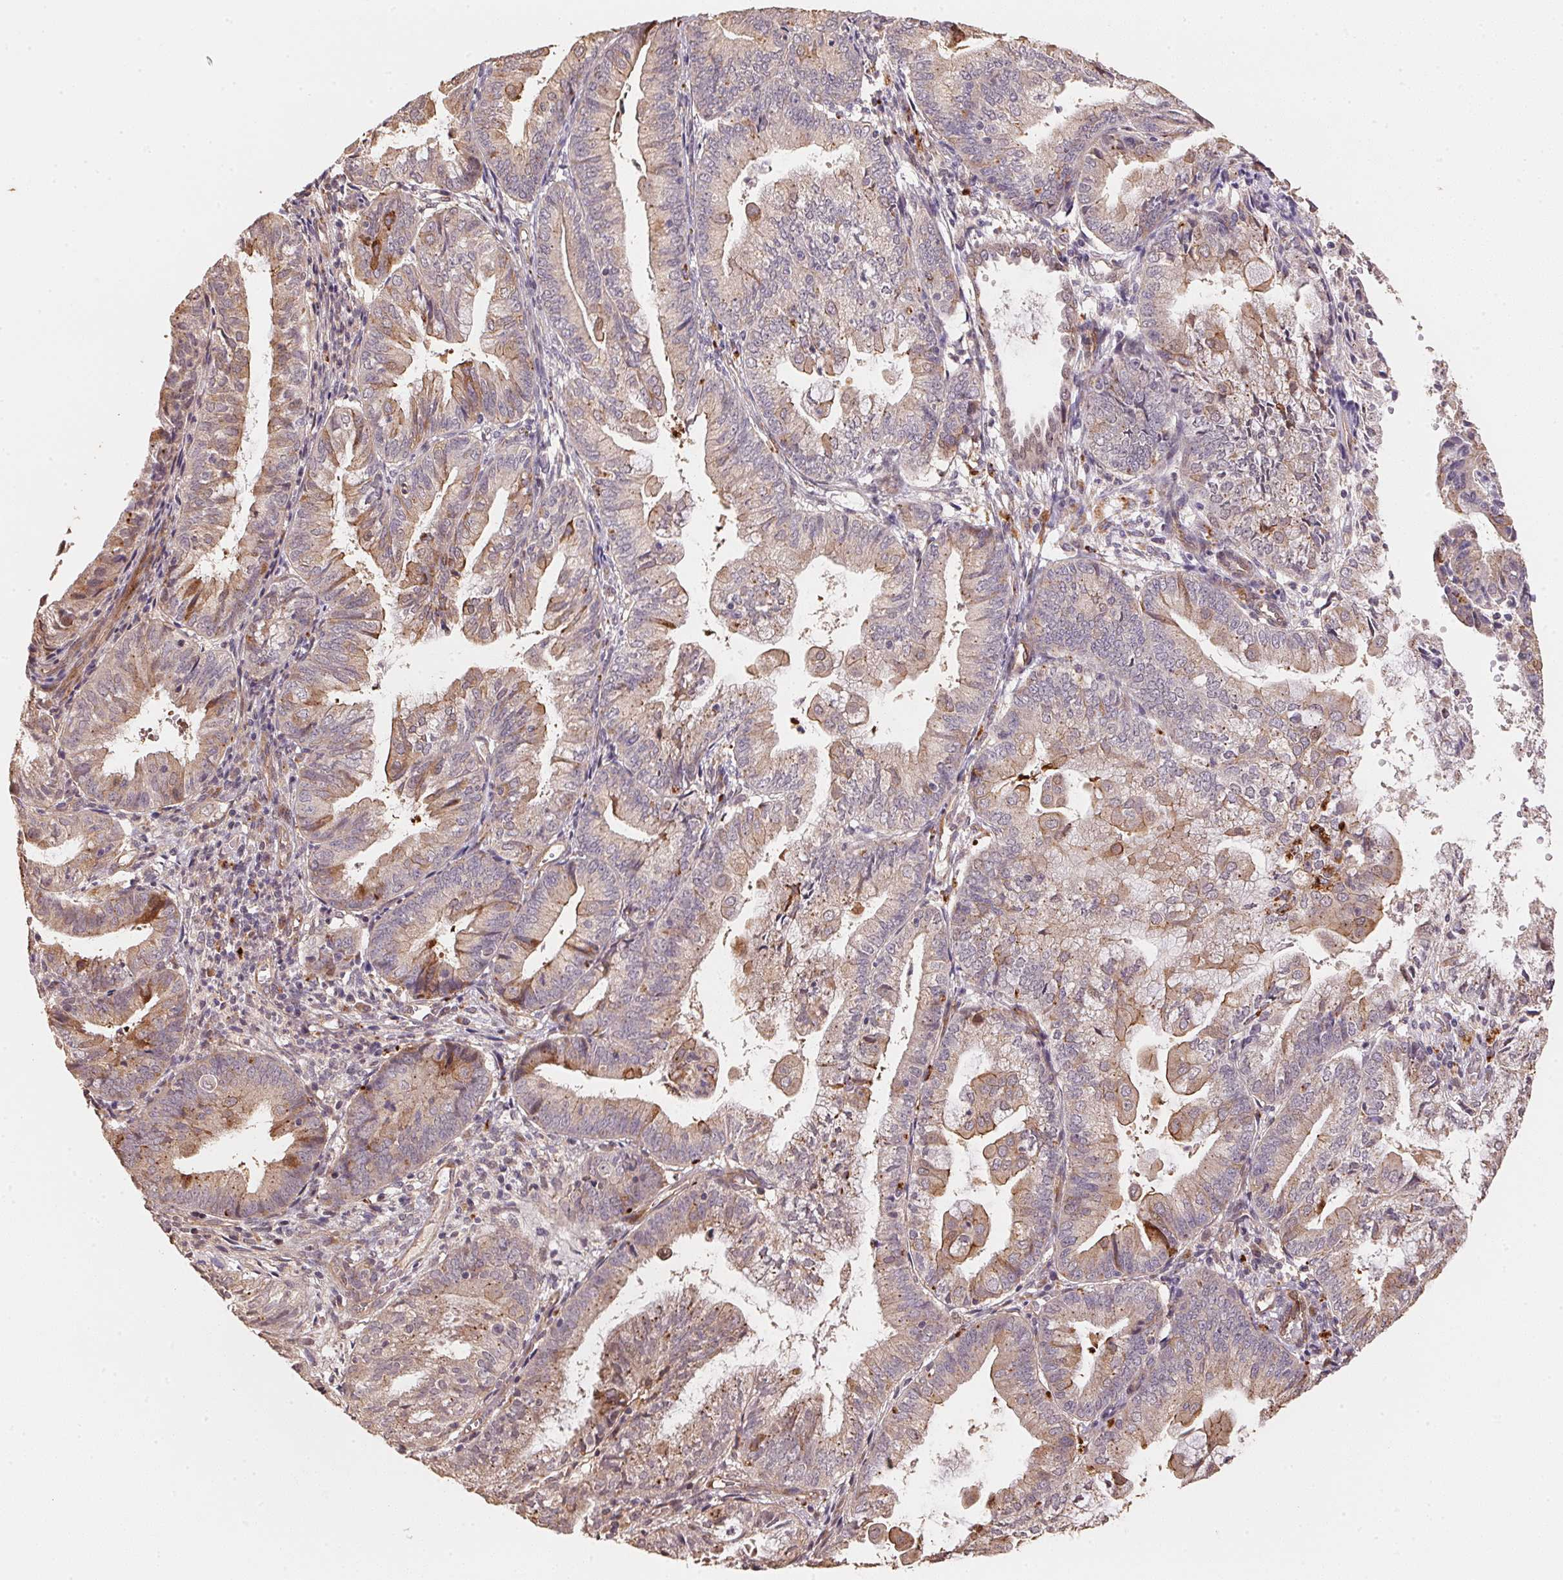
{"staining": {"intensity": "moderate", "quantity": "<25%", "location": "cytoplasmic/membranous"}, "tissue": "endometrial cancer", "cell_type": "Tumor cells", "image_type": "cancer", "snomed": [{"axis": "morphology", "description": "Adenocarcinoma, NOS"}, {"axis": "topography", "description": "Endometrium"}], "caption": "Immunohistochemical staining of adenocarcinoma (endometrial) exhibits low levels of moderate cytoplasmic/membranous positivity in approximately <25% of tumor cells.", "gene": "TMEM222", "patient": {"sex": "female", "age": 55}}